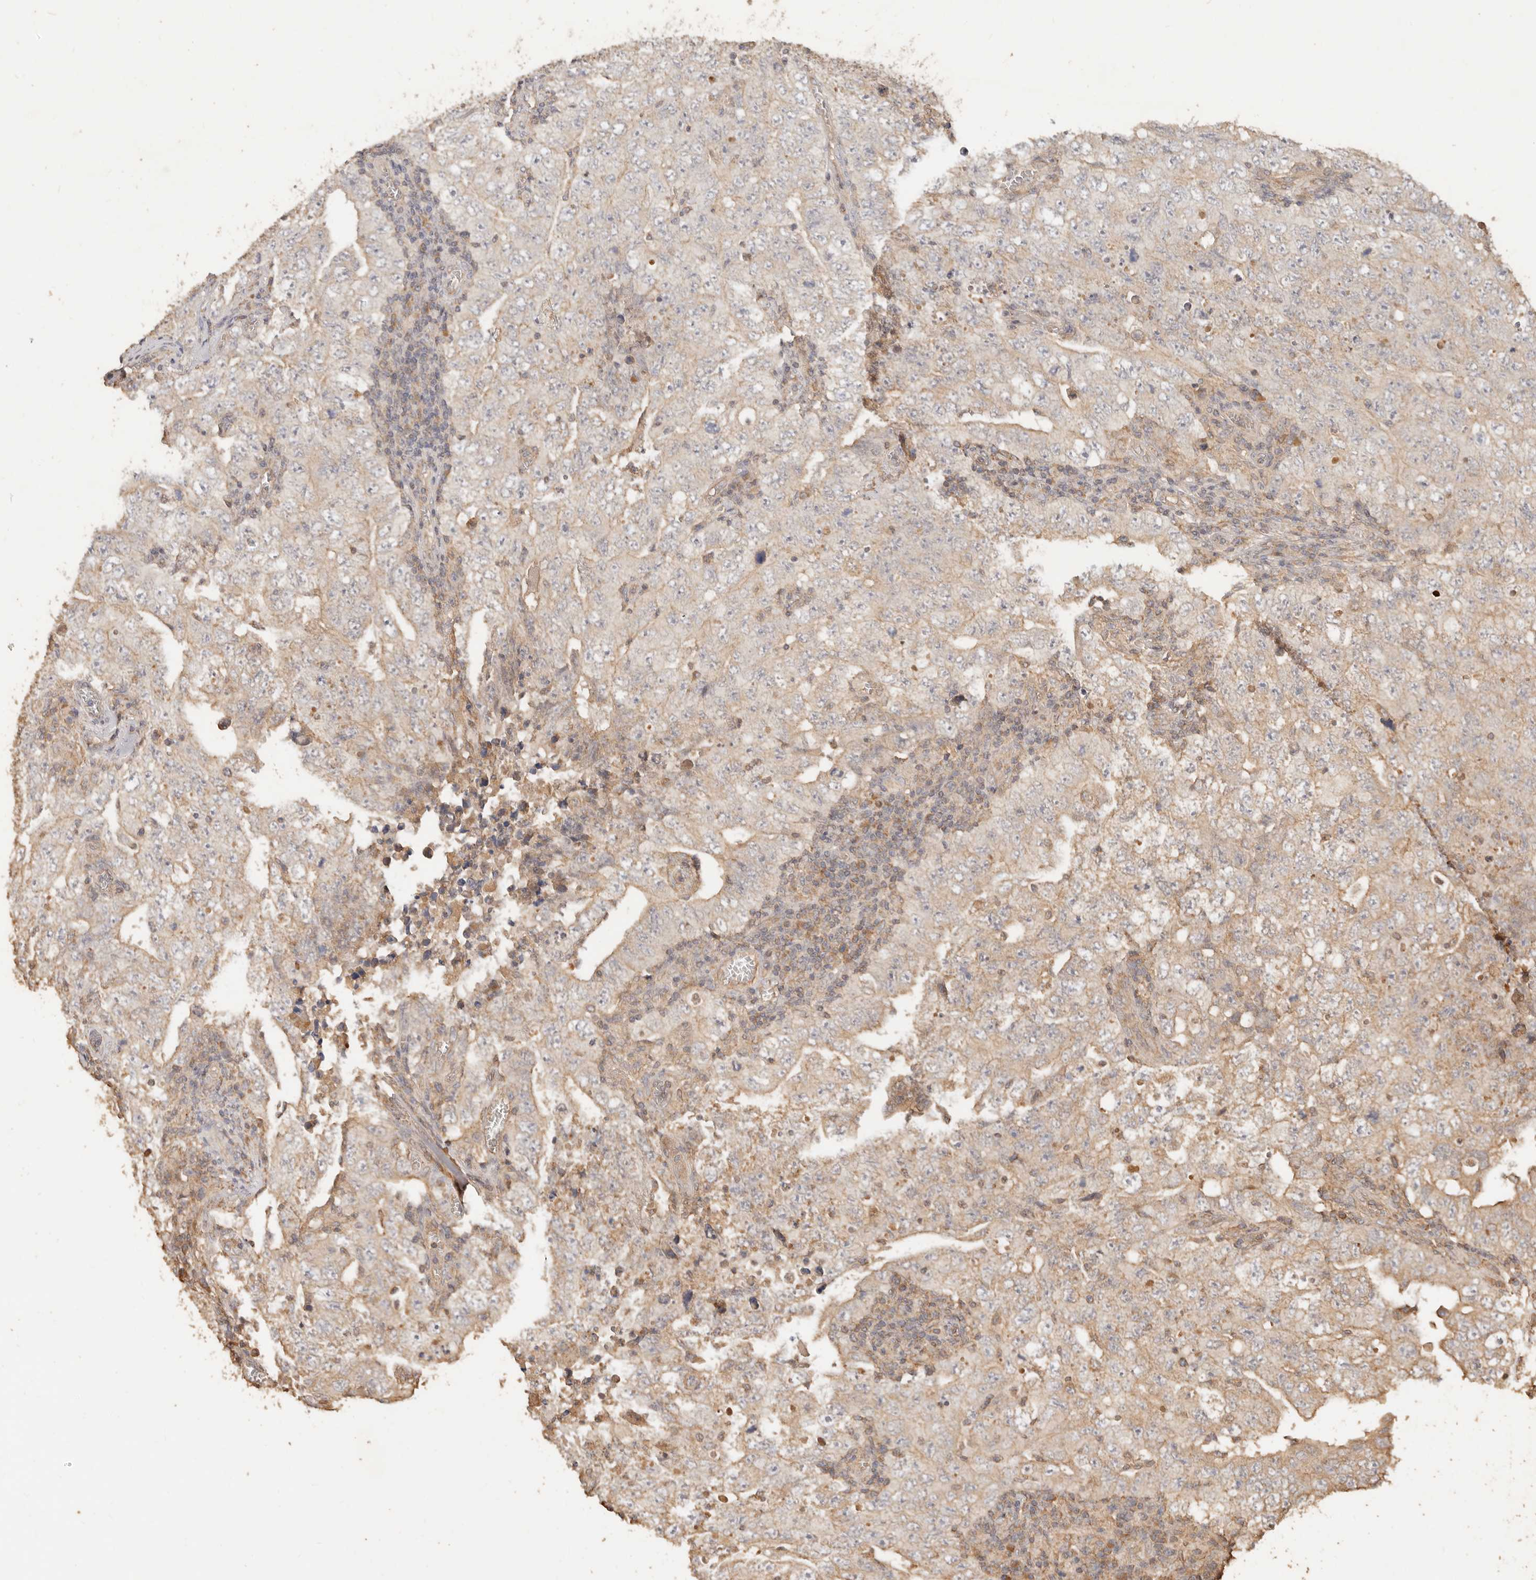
{"staining": {"intensity": "moderate", "quantity": "25%-75%", "location": "cytoplasmic/membranous"}, "tissue": "testis cancer", "cell_type": "Tumor cells", "image_type": "cancer", "snomed": [{"axis": "morphology", "description": "Carcinoma, Embryonal, NOS"}, {"axis": "topography", "description": "Testis"}], "caption": "Immunohistochemistry (DAB (3,3'-diaminobenzidine)) staining of testis embryonal carcinoma demonstrates moderate cytoplasmic/membranous protein expression in about 25%-75% of tumor cells.", "gene": "FAM180B", "patient": {"sex": "male", "age": 26}}